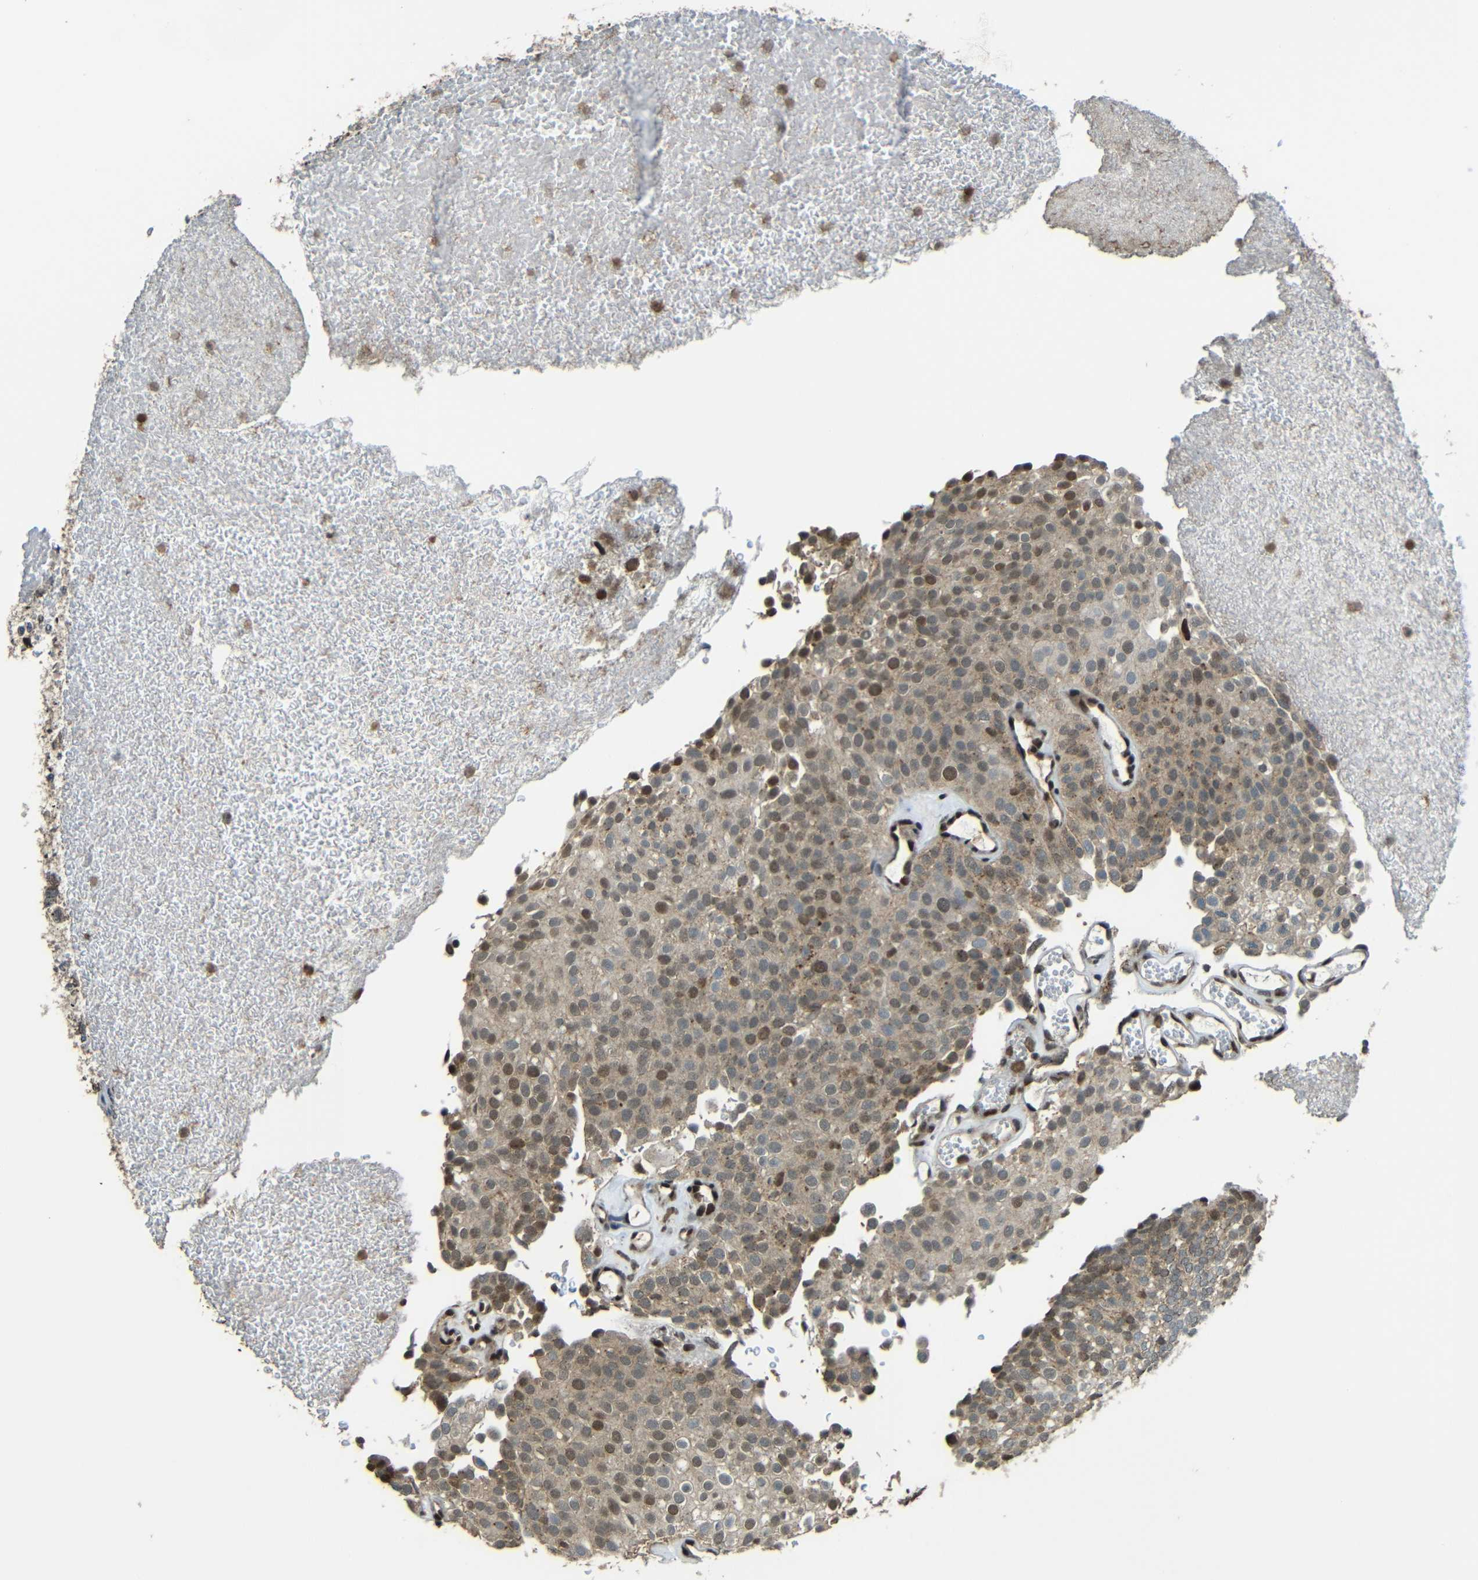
{"staining": {"intensity": "weak", "quantity": "25%-75%", "location": "cytoplasmic/membranous,nuclear"}, "tissue": "urothelial cancer", "cell_type": "Tumor cells", "image_type": "cancer", "snomed": [{"axis": "morphology", "description": "Urothelial carcinoma, Low grade"}, {"axis": "topography", "description": "Urinary bladder"}], "caption": "The immunohistochemical stain shows weak cytoplasmic/membranous and nuclear expression in tumor cells of low-grade urothelial carcinoma tissue.", "gene": "PSIP1", "patient": {"sex": "male", "age": 78}}